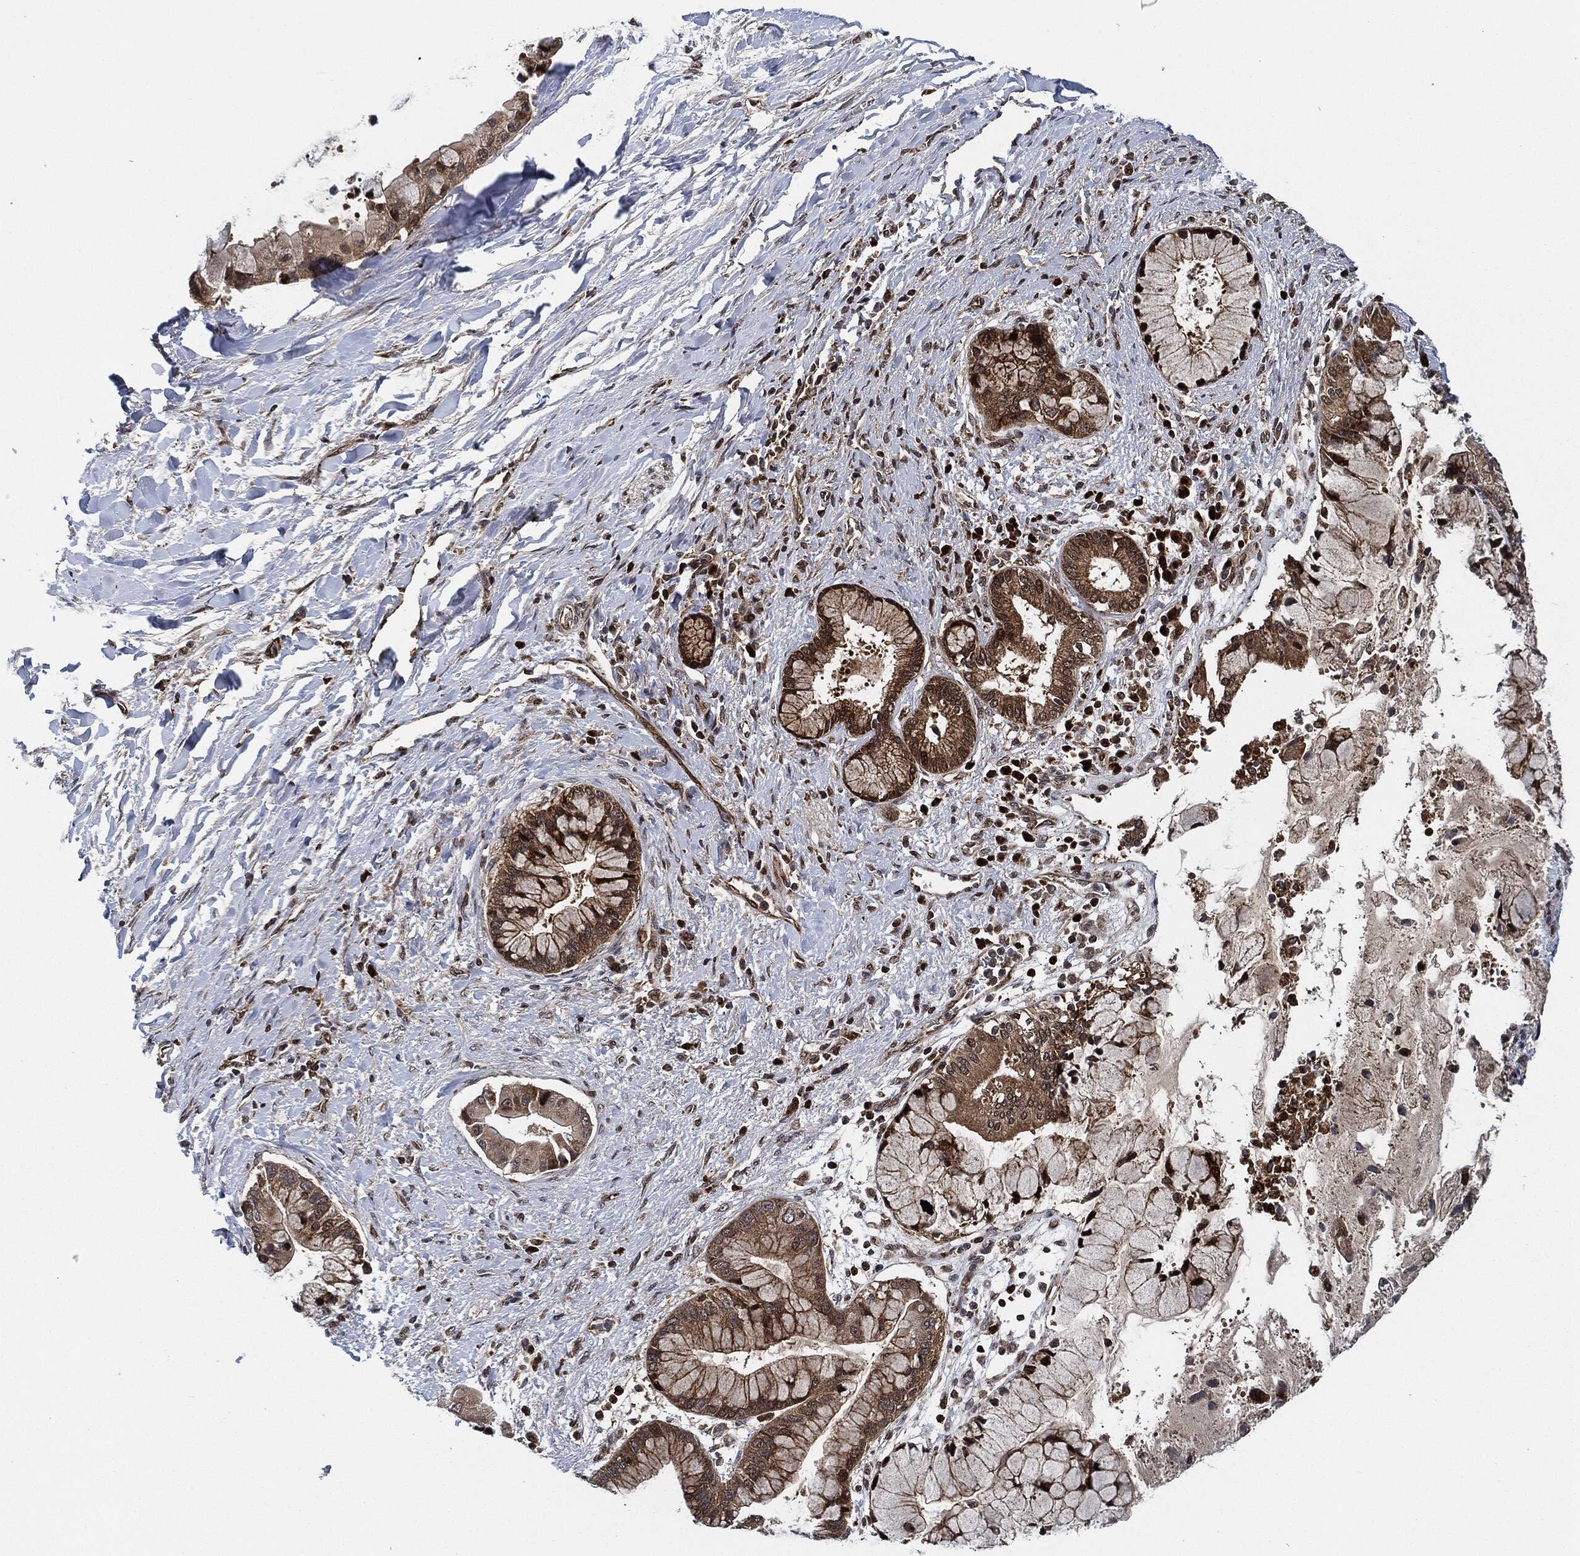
{"staining": {"intensity": "moderate", "quantity": ">75%", "location": "cytoplasmic/membranous"}, "tissue": "liver cancer", "cell_type": "Tumor cells", "image_type": "cancer", "snomed": [{"axis": "morphology", "description": "Normal tissue, NOS"}, {"axis": "morphology", "description": "Cholangiocarcinoma"}, {"axis": "topography", "description": "Liver"}, {"axis": "topography", "description": "Peripheral nerve tissue"}], "caption": "High-magnification brightfield microscopy of cholangiocarcinoma (liver) stained with DAB (3,3'-diaminobenzidine) (brown) and counterstained with hematoxylin (blue). tumor cells exhibit moderate cytoplasmic/membranous positivity is present in approximately>75% of cells.", "gene": "RNASEL", "patient": {"sex": "male", "age": 50}}